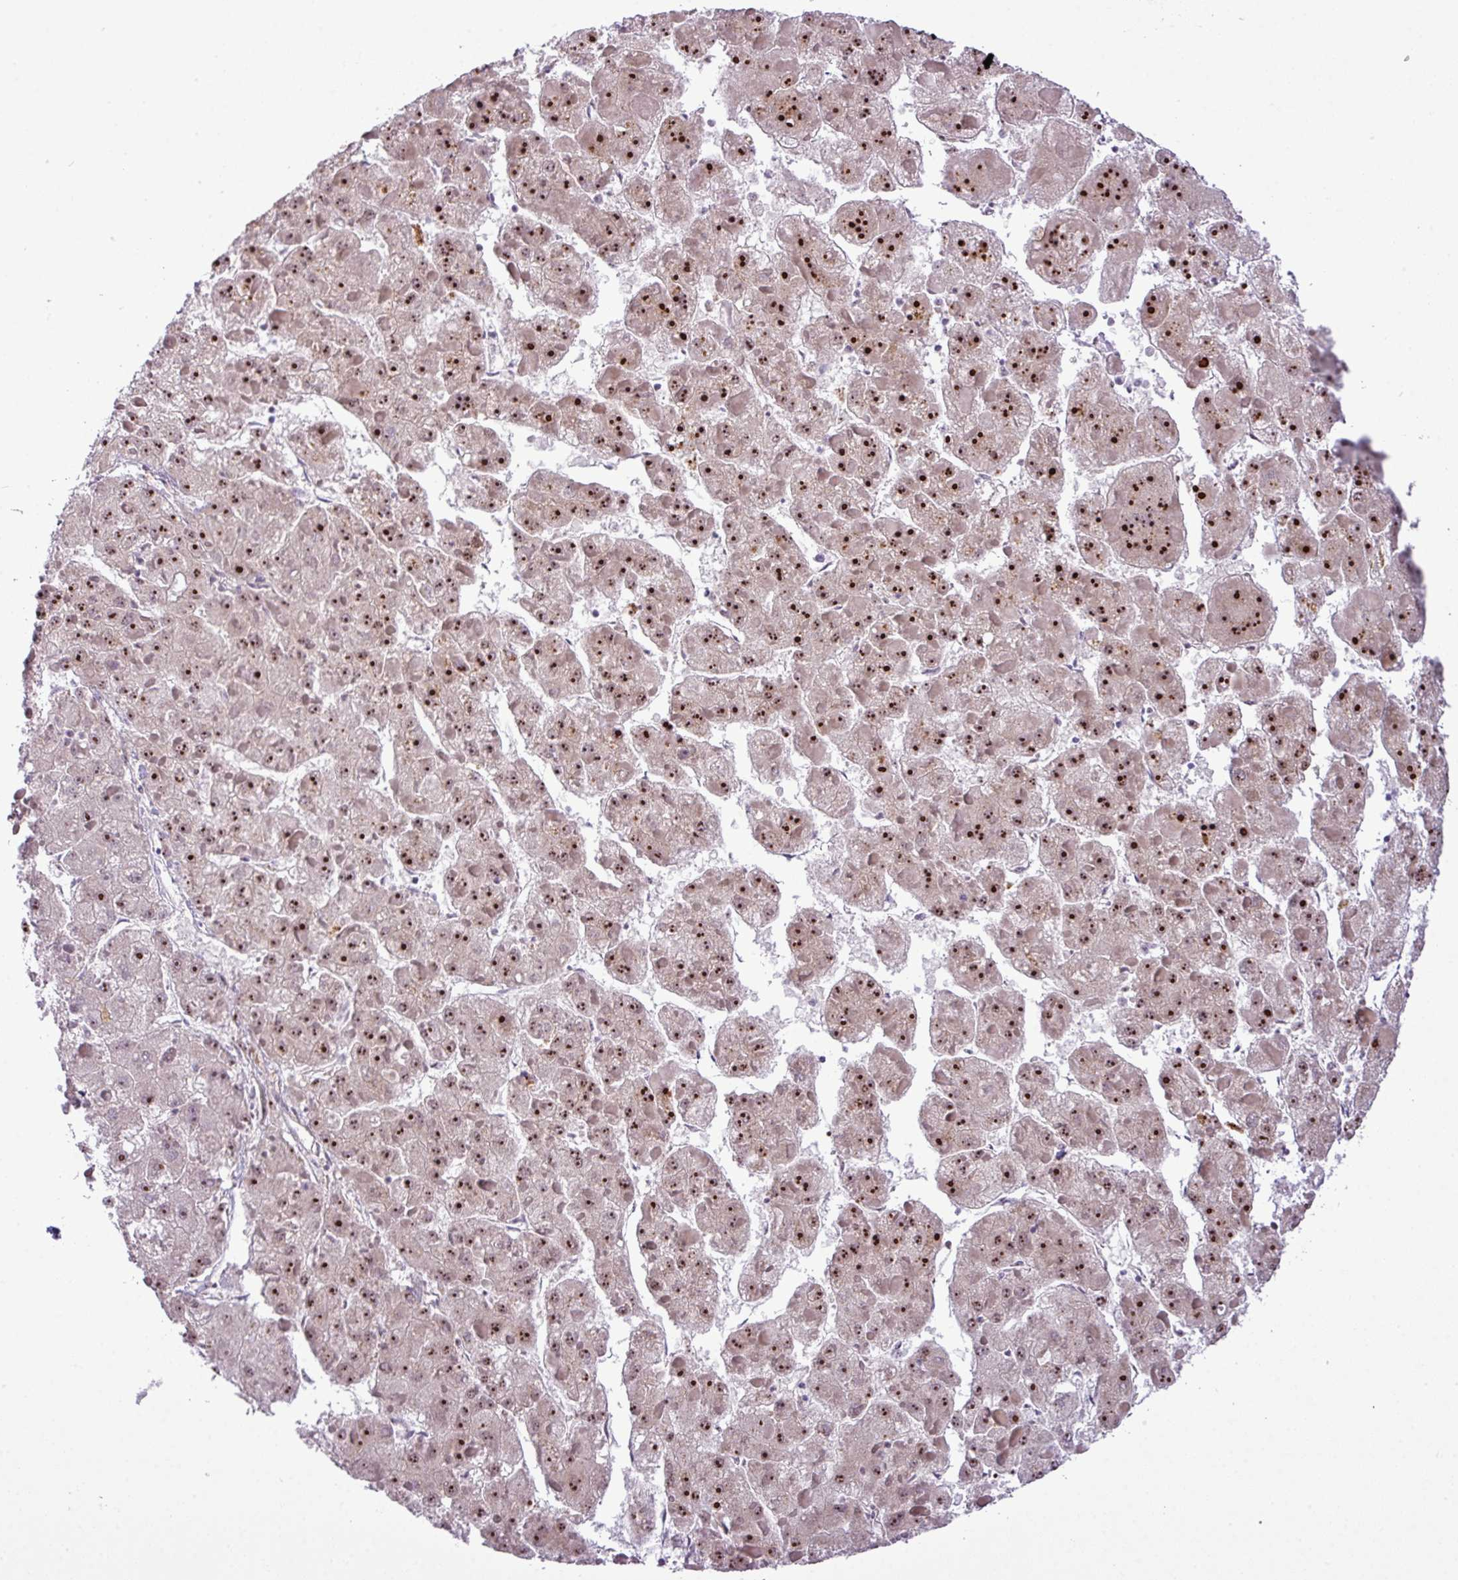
{"staining": {"intensity": "strong", "quantity": ">75%", "location": "nuclear"}, "tissue": "liver cancer", "cell_type": "Tumor cells", "image_type": "cancer", "snomed": [{"axis": "morphology", "description": "Carcinoma, Hepatocellular, NOS"}, {"axis": "topography", "description": "Liver"}], "caption": "Liver cancer stained with a brown dye displays strong nuclear positive expression in about >75% of tumor cells.", "gene": "MAK16", "patient": {"sex": "female", "age": 73}}